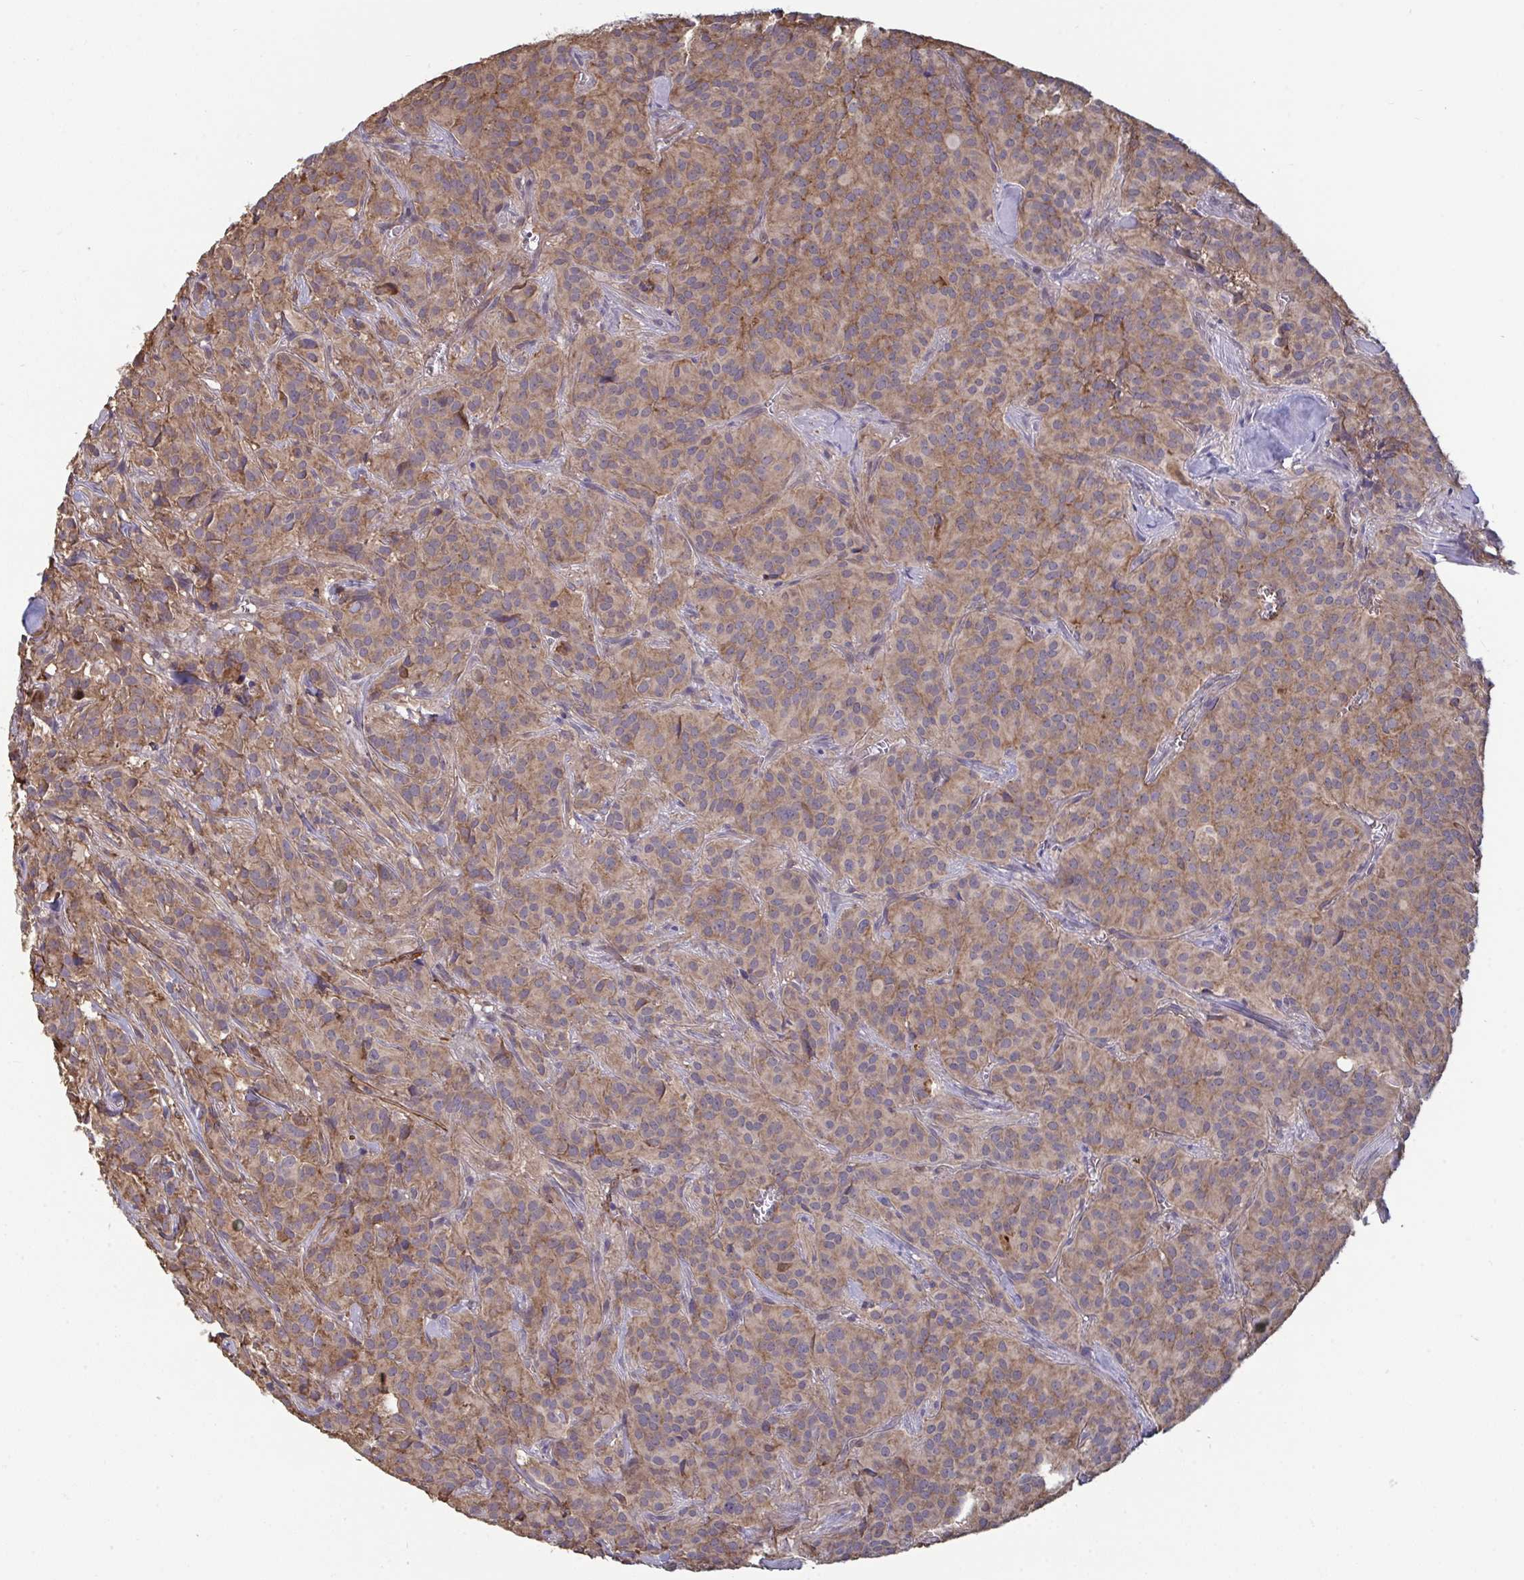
{"staining": {"intensity": "weak", "quantity": ">75%", "location": "cytoplasmic/membranous"}, "tissue": "glioma", "cell_type": "Tumor cells", "image_type": "cancer", "snomed": [{"axis": "morphology", "description": "Glioma, malignant, Low grade"}, {"axis": "topography", "description": "Brain"}], "caption": "Glioma was stained to show a protein in brown. There is low levels of weak cytoplasmic/membranous staining in approximately >75% of tumor cells.", "gene": "ISCU", "patient": {"sex": "male", "age": 42}}